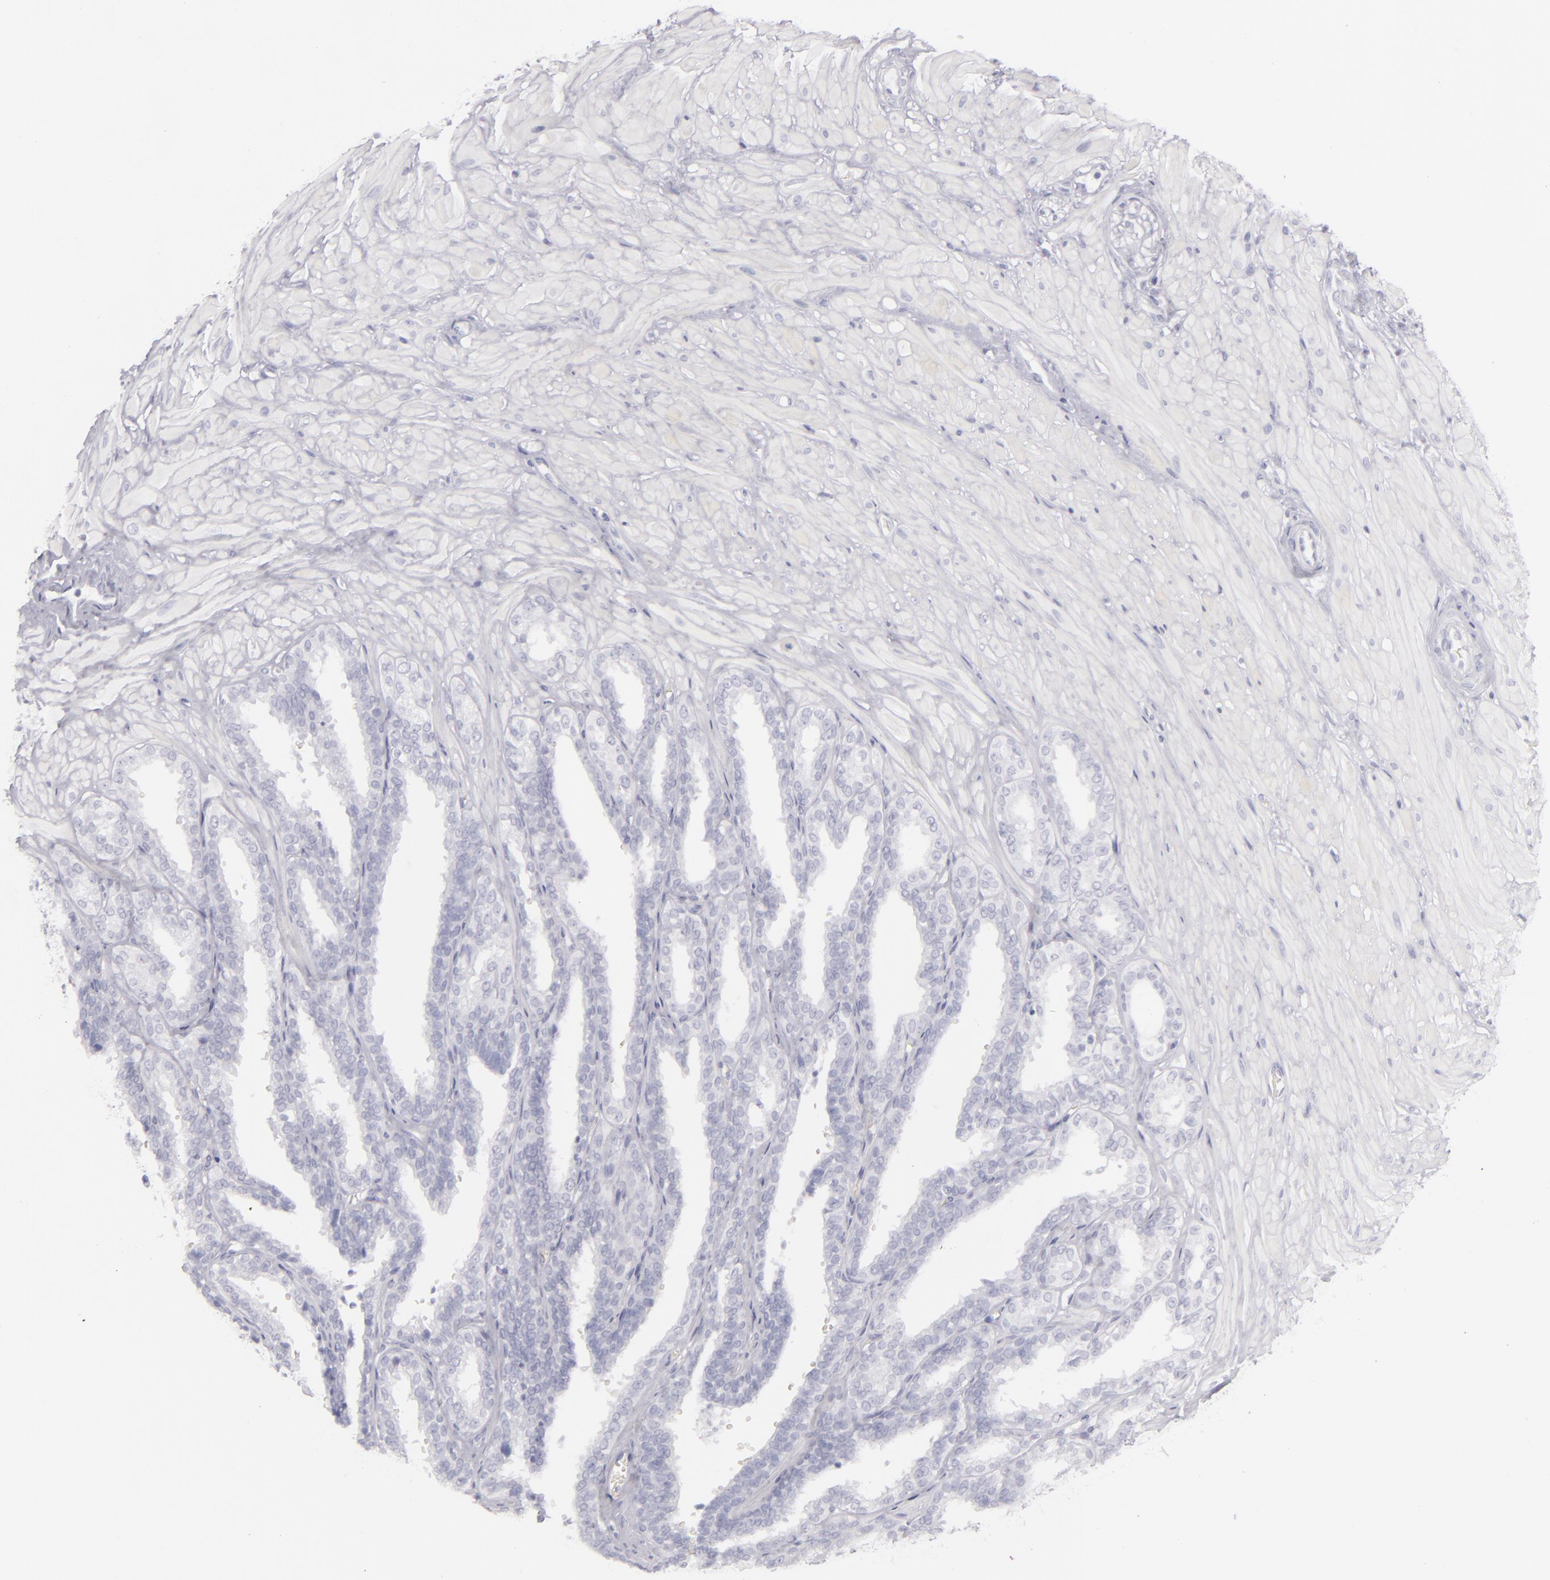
{"staining": {"intensity": "negative", "quantity": "none", "location": "none"}, "tissue": "seminal vesicle", "cell_type": "Glandular cells", "image_type": "normal", "snomed": [{"axis": "morphology", "description": "Normal tissue, NOS"}, {"axis": "topography", "description": "Seminal veicle"}], "caption": "Immunohistochemistry photomicrograph of normal human seminal vesicle stained for a protein (brown), which shows no staining in glandular cells.", "gene": "FLG", "patient": {"sex": "male", "age": 26}}